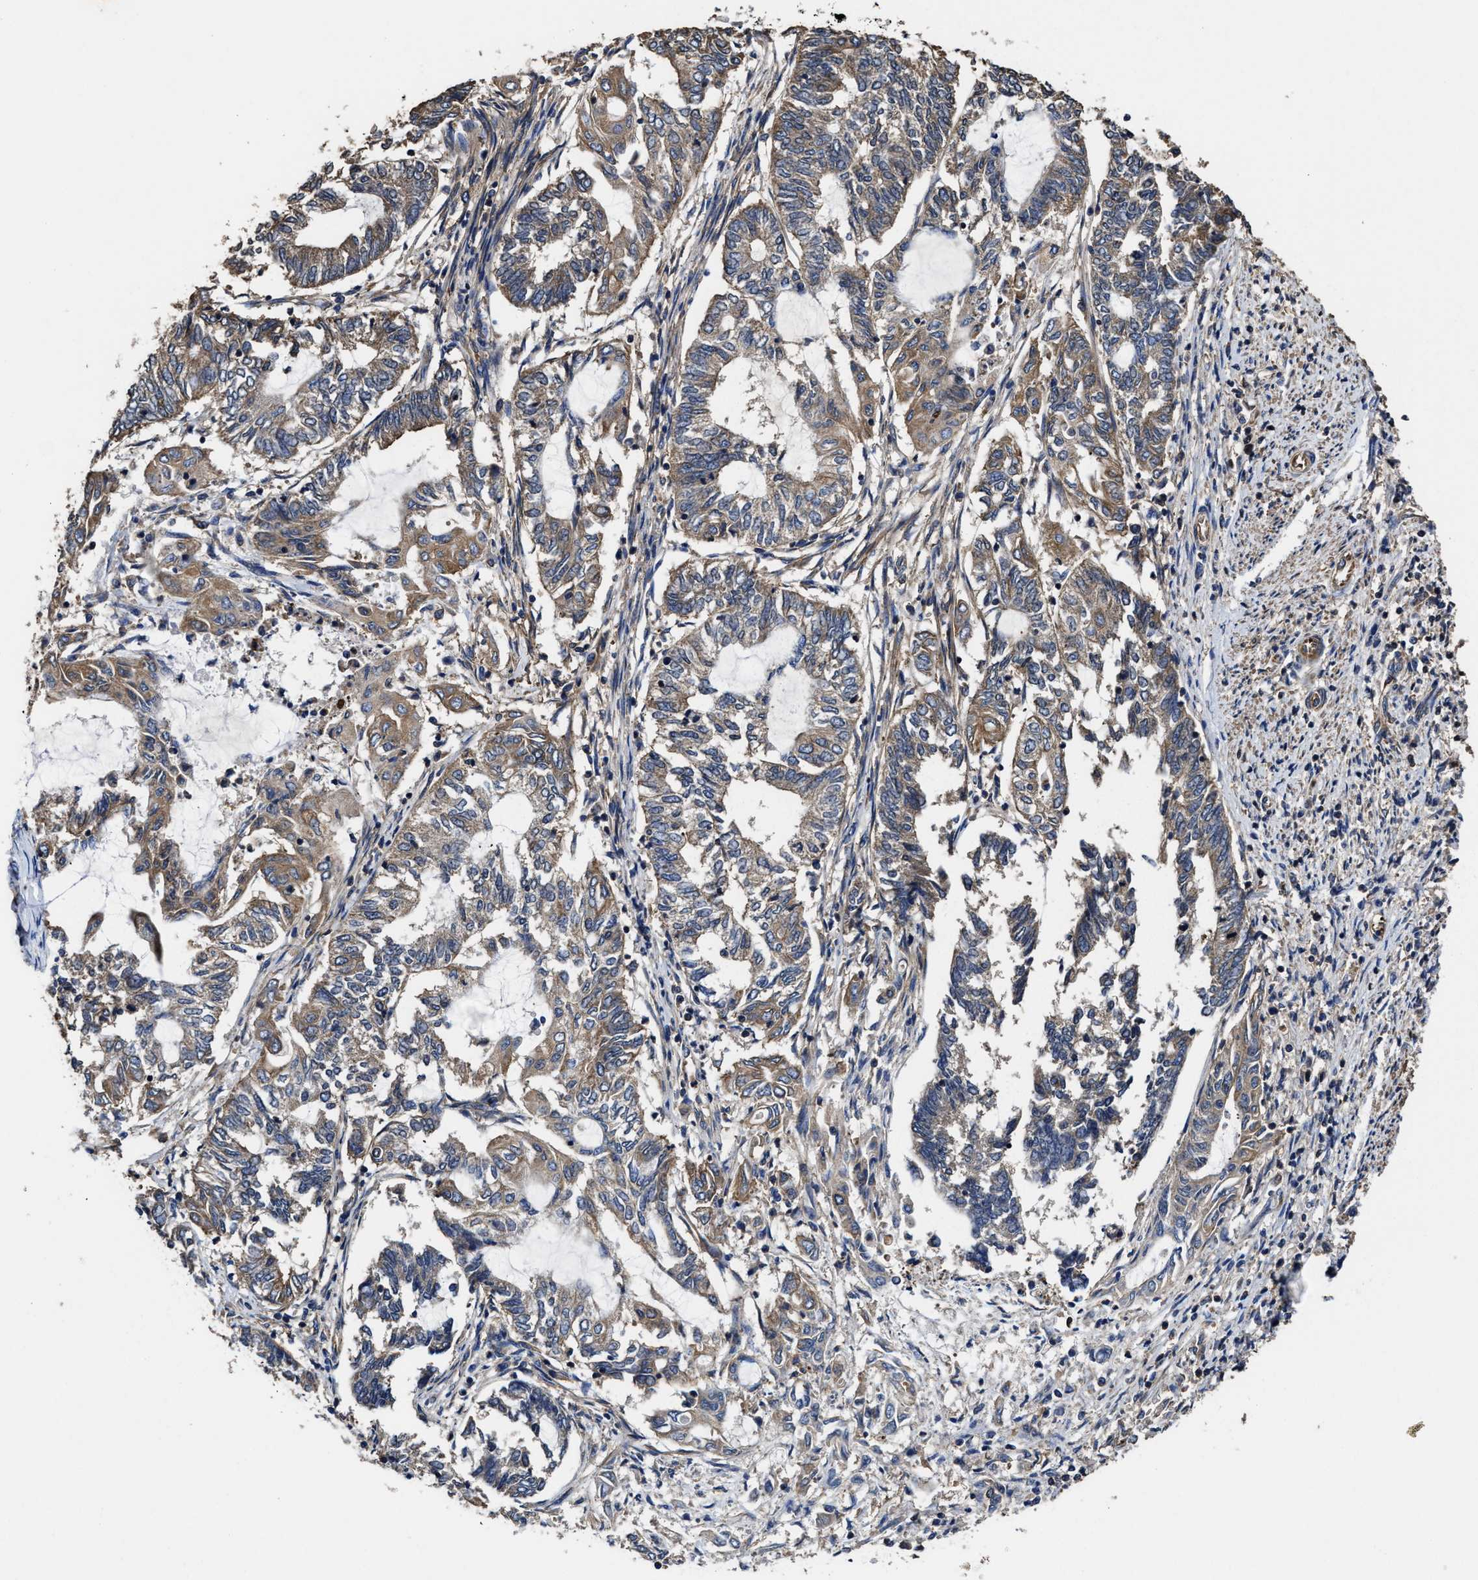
{"staining": {"intensity": "moderate", "quantity": ">75%", "location": "cytoplasmic/membranous"}, "tissue": "endometrial cancer", "cell_type": "Tumor cells", "image_type": "cancer", "snomed": [{"axis": "morphology", "description": "Adenocarcinoma, NOS"}, {"axis": "topography", "description": "Uterus"}, {"axis": "topography", "description": "Endometrium"}], "caption": "DAB immunohistochemical staining of endometrial adenocarcinoma exhibits moderate cytoplasmic/membranous protein staining in about >75% of tumor cells.", "gene": "SFXN4", "patient": {"sex": "female", "age": 70}}